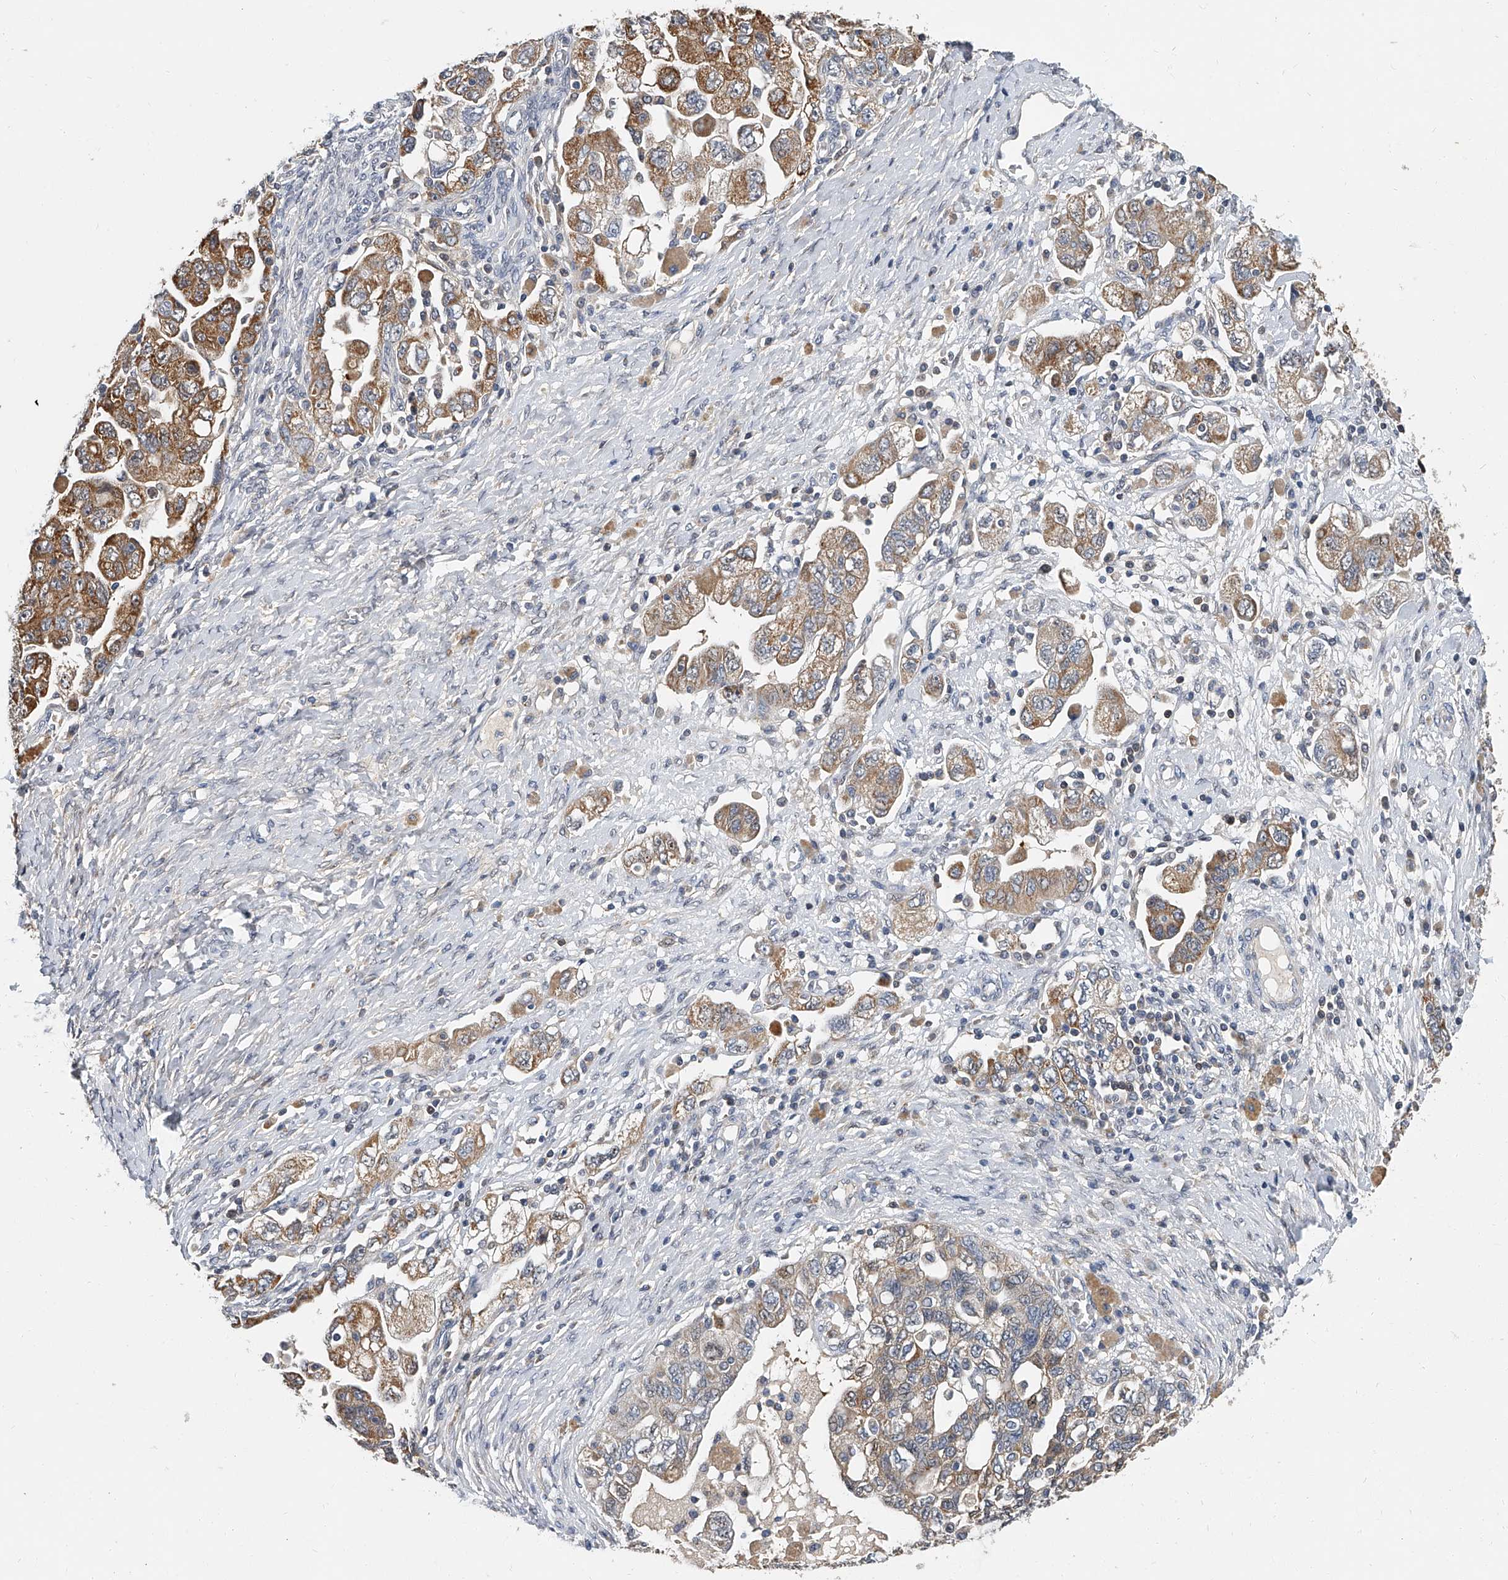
{"staining": {"intensity": "moderate", "quantity": "25%-75%", "location": "cytoplasmic/membranous"}, "tissue": "ovarian cancer", "cell_type": "Tumor cells", "image_type": "cancer", "snomed": [{"axis": "morphology", "description": "Carcinoma, NOS"}, {"axis": "morphology", "description": "Cystadenocarcinoma, serous, NOS"}, {"axis": "topography", "description": "Ovary"}], "caption": "Immunohistochemistry (IHC) micrograph of neoplastic tissue: human ovarian carcinoma stained using immunohistochemistry (IHC) demonstrates medium levels of moderate protein expression localized specifically in the cytoplasmic/membranous of tumor cells, appearing as a cytoplasmic/membranous brown color.", "gene": "CD200", "patient": {"sex": "female", "age": 69}}